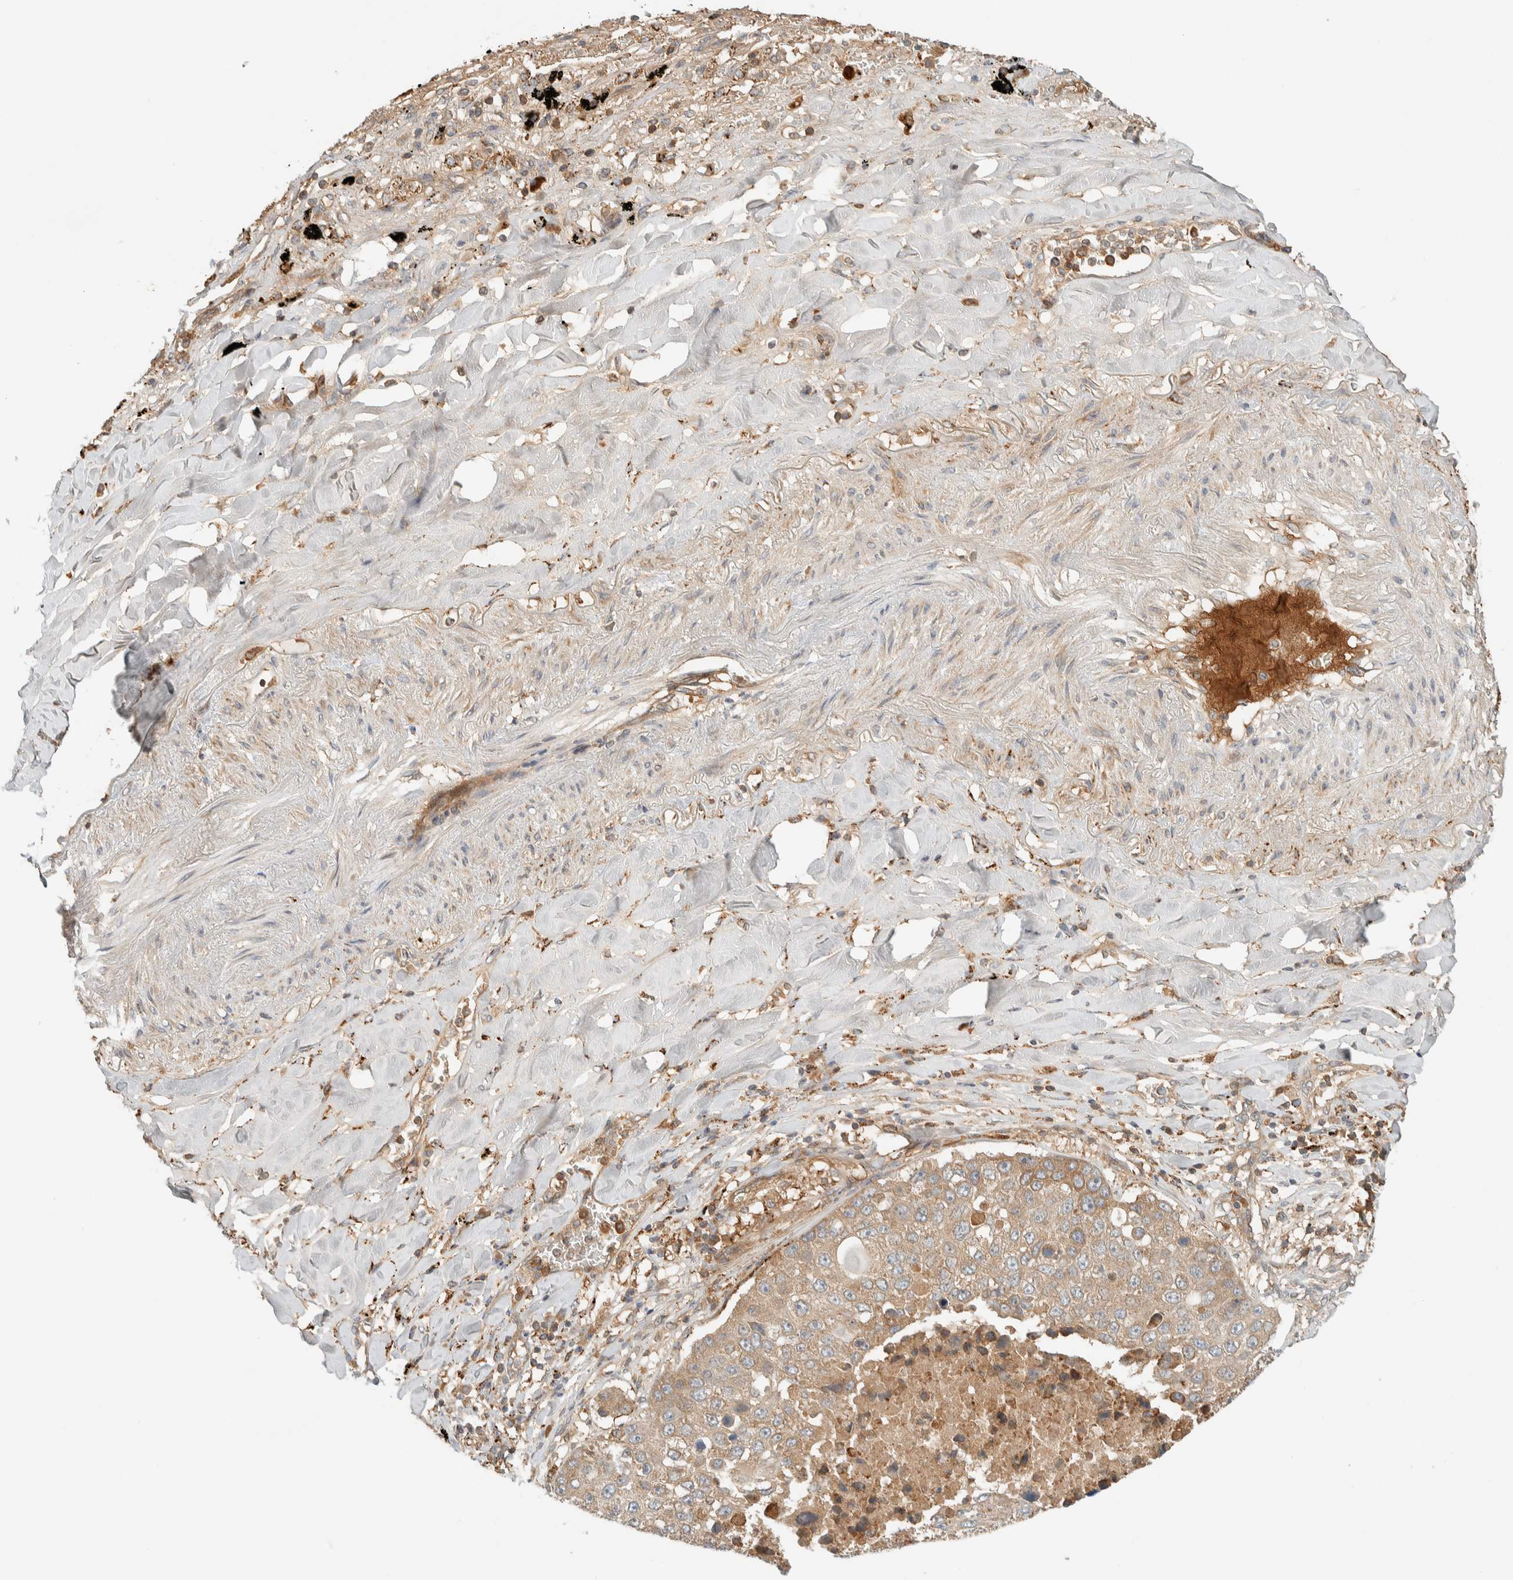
{"staining": {"intensity": "weak", "quantity": ">75%", "location": "cytoplasmic/membranous"}, "tissue": "lung cancer", "cell_type": "Tumor cells", "image_type": "cancer", "snomed": [{"axis": "morphology", "description": "Squamous cell carcinoma, NOS"}, {"axis": "topography", "description": "Lung"}], "caption": "Lung squamous cell carcinoma was stained to show a protein in brown. There is low levels of weak cytoplasmic/membranous expression in approximately >75% of tumor cells.", "gene": "FAM167A", "patient": {"sex": "male", "age": 61}}